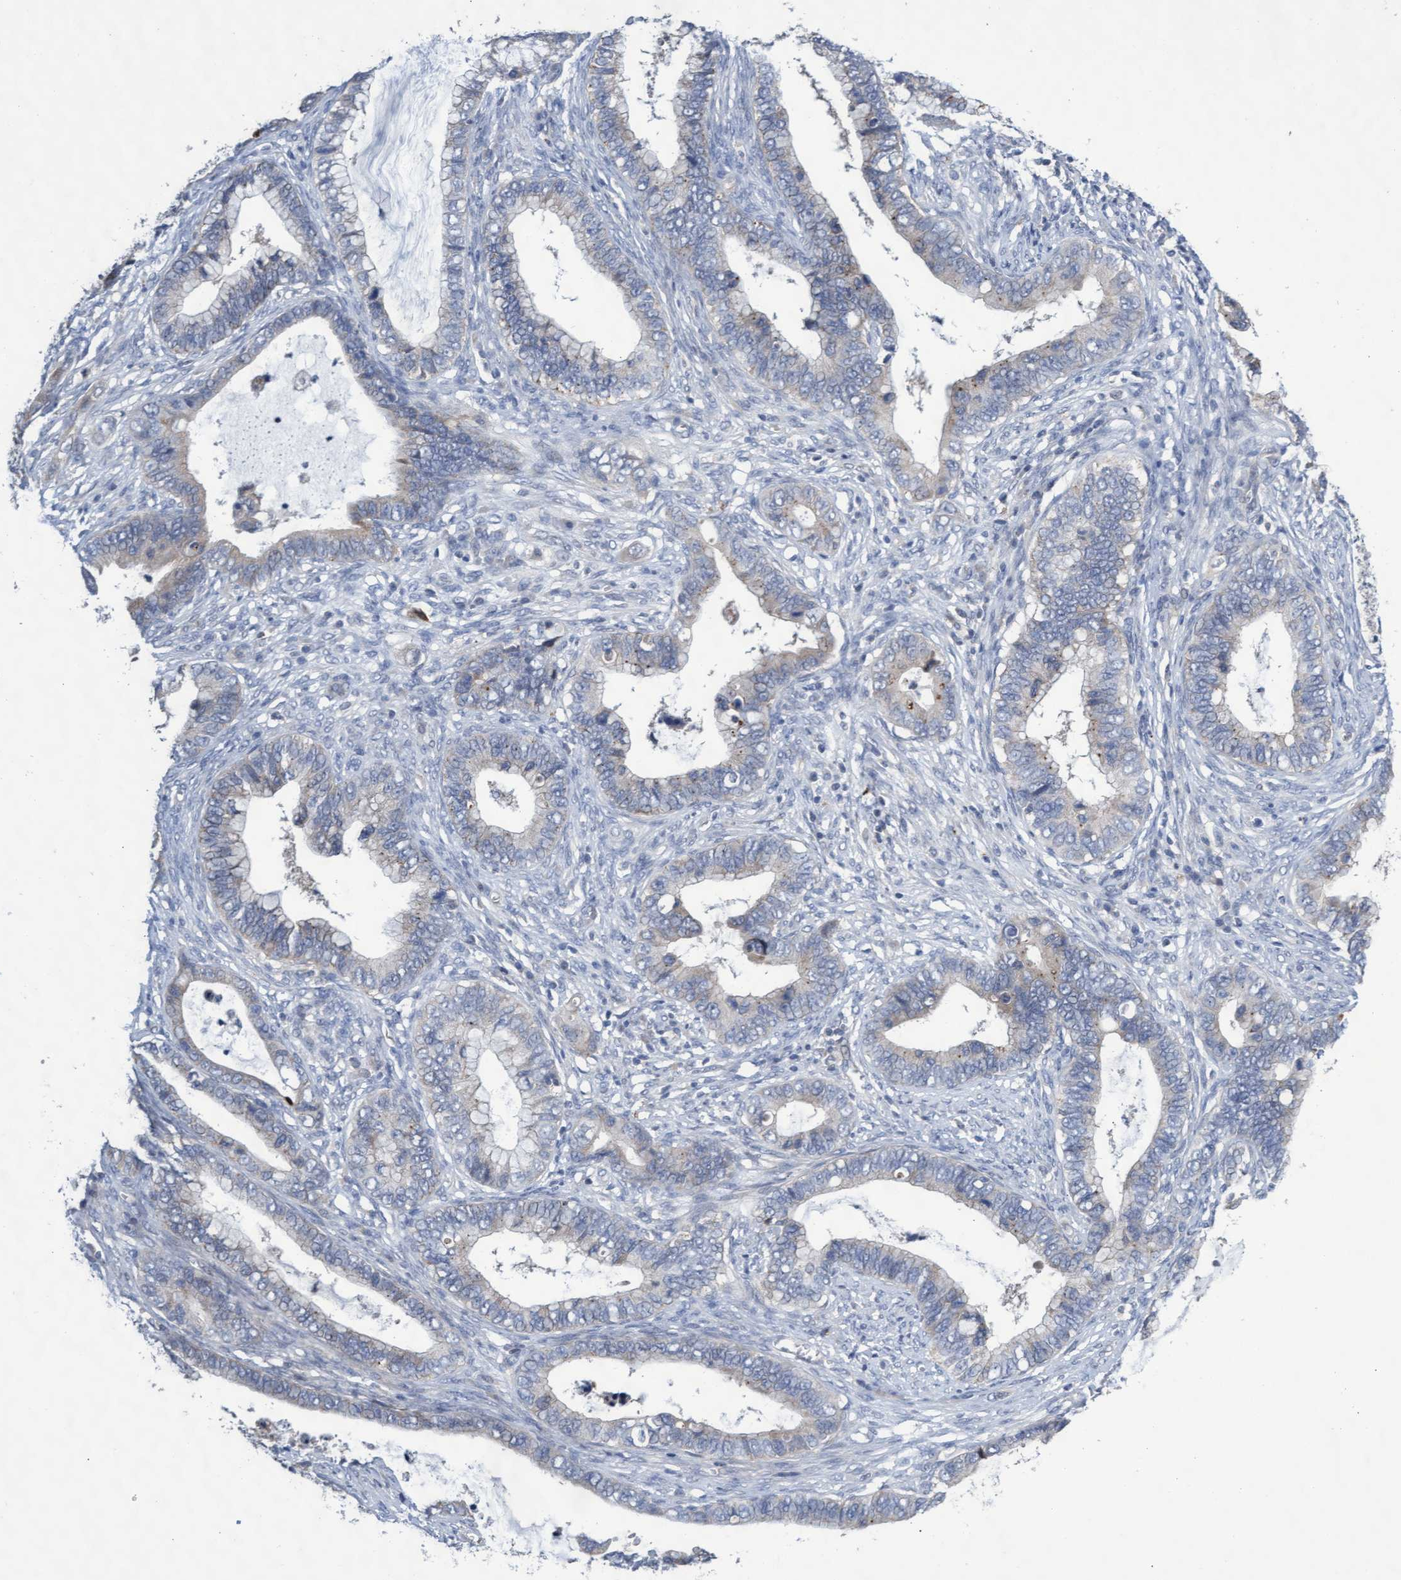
{"staining": {"intensity": "weak", "quantity": "<25%", "location": "cytoplasmic/membranous"}, "tissue": "cervical cancer", "cell_type": "Tumor cells", "image_type": "cancer", "snomed": [{"axis": "morphology", "description": "Adenocarcinoma, NOS"}, {"axis": "topography", "description": "Cervix"}], "caption": "Immunohistochemistry photomicrograph of neoplastic tissue: human cervical adenocarcinoma stained with DAB (3,3'-diaminobenzidine) shows no significant protein staining in tumor cells.", "gene": "ABCF2", "patient": {"sex": "female", "age": 44}}